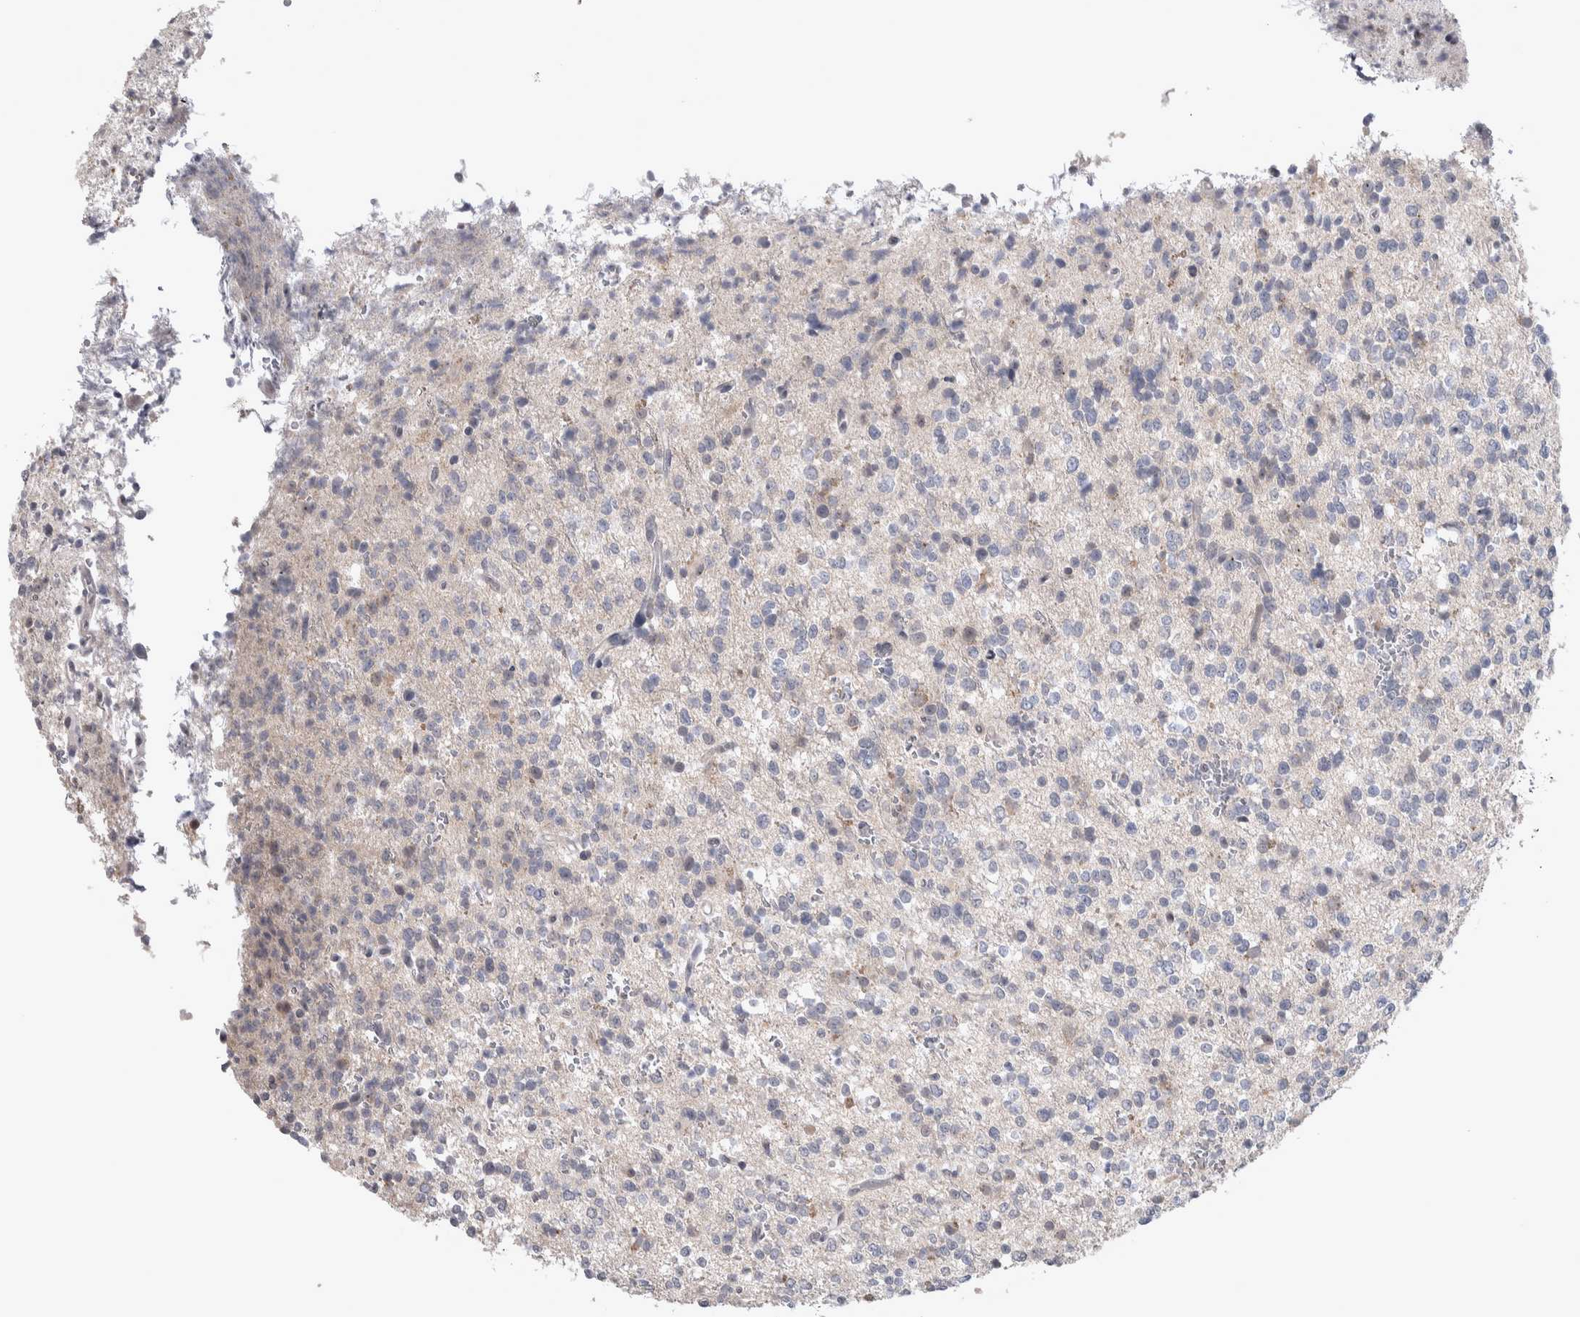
{"staining": {"intensity": "negative", "quantity": "none", "location": "none"}, "tissue": "glioma", "cell_type": "Tumor cells", "image_type": "cancer", "snomed": [{"axis": "morphology", "description": "Glioma, malignant, High grade"}, {"axis": "topography", "description": "Brain"}], "caption": "Immunohistochemical staining of glioma exhibits no significant positivity in tumor cells.", "gene": "CUL2", "patient": {"sex": "female", "age": 62}}